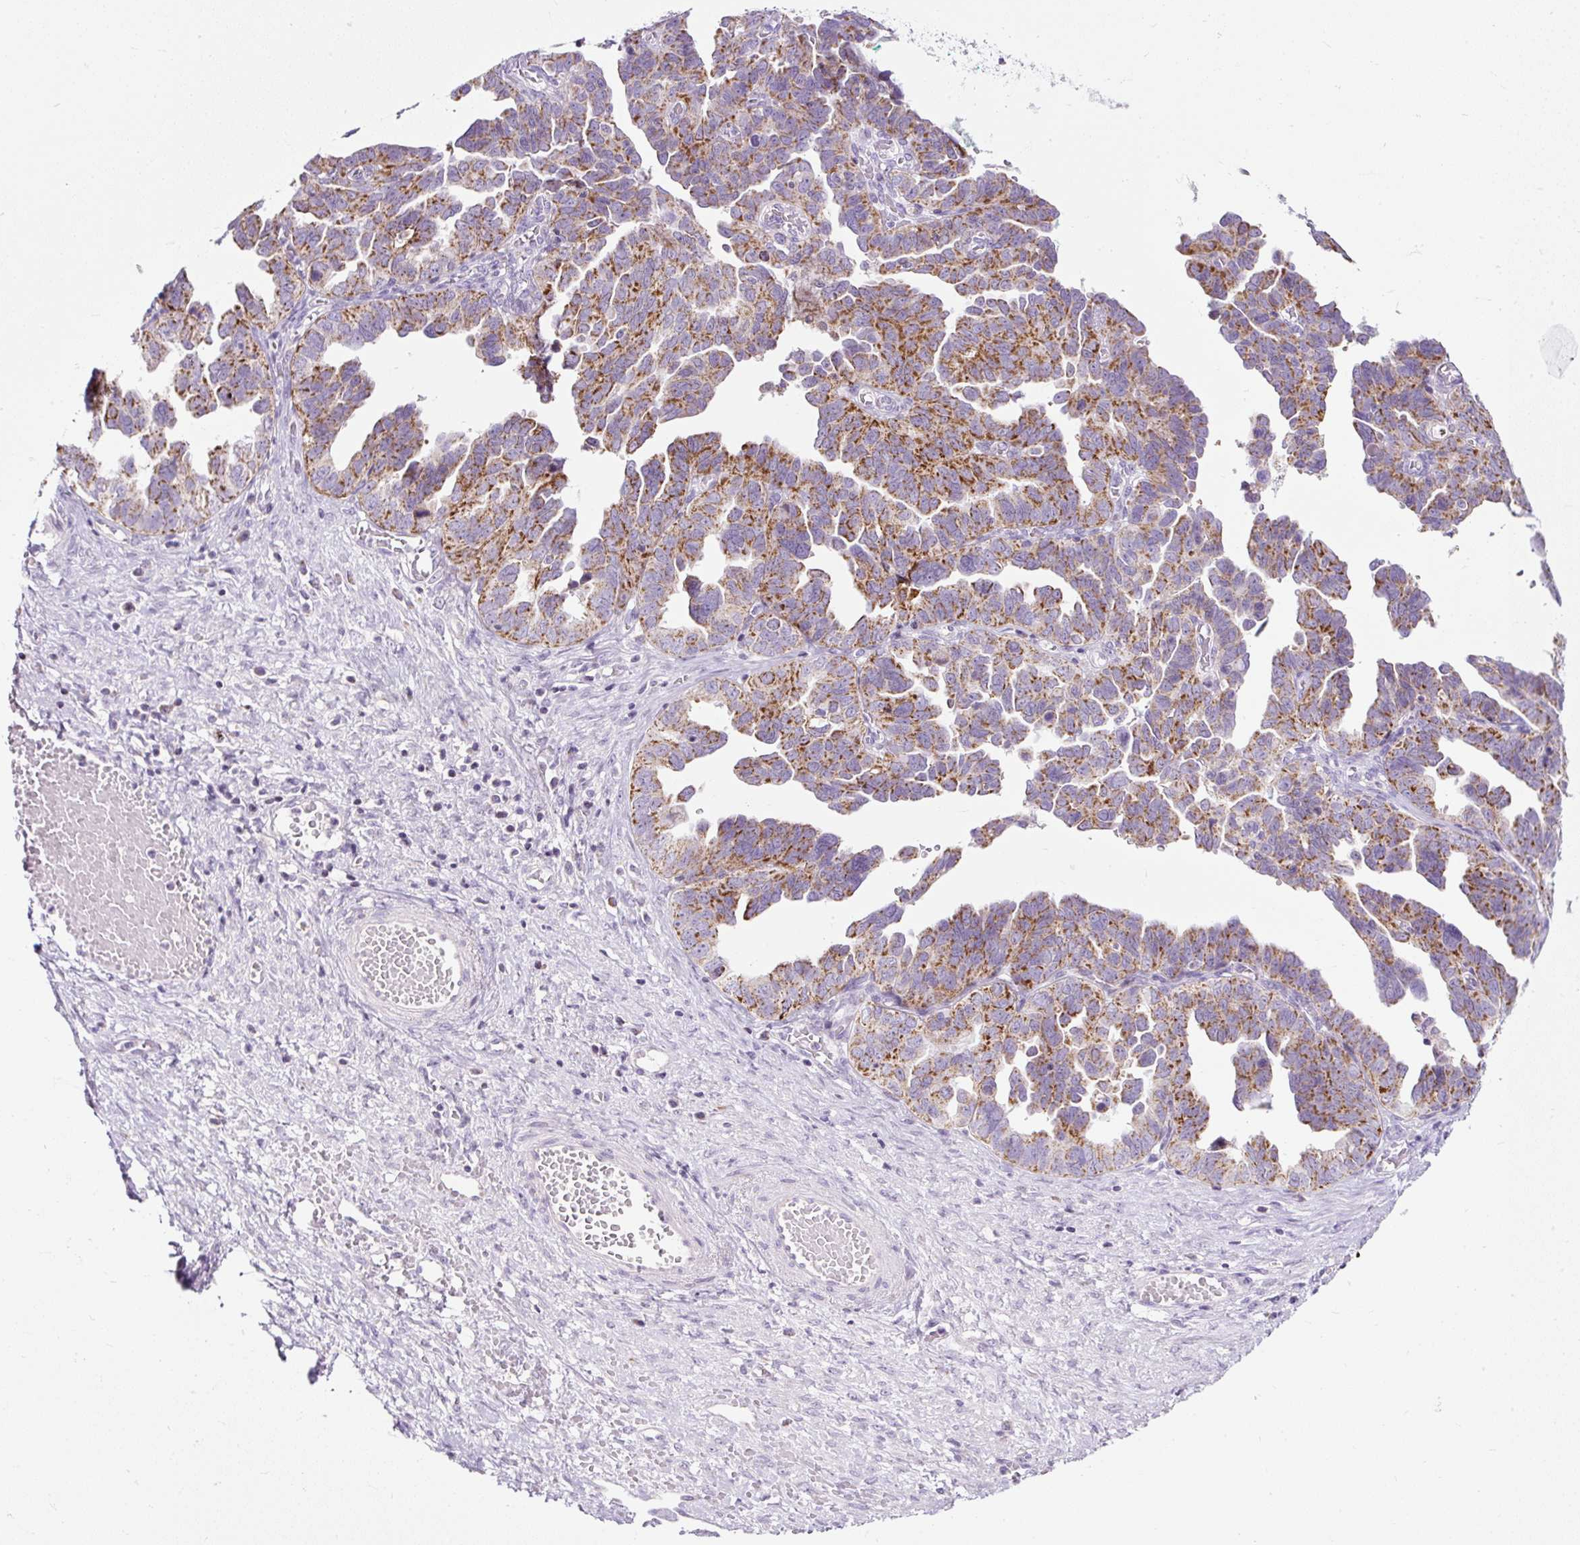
{"staining": {"intensity": "moderate", "quantity": ">75%", "location": "cytoplasmic/membranous"}, "tissue": "ovarian cancer", "cell_type": "Tumor cells", "image_type": "cancer", "snomed": [{"axis": "morphology", "description": "Cystadenocarcinoma, serous, NOS"}, {"axis": "topography", "description": "Ovary"}], "caption": "Tumor cells exhibit medium levels of moderate cytoplasmic/membranous staining in about >75% of cells in human ovarian cancer (serous cystadenocarcinoma). Using DAB (brown) and hematoxylin (blue) stains, captured at high magnification using brightfield microscopy.", "gene": "FMC1", "patient": {"sex": "female", "age": 64}}